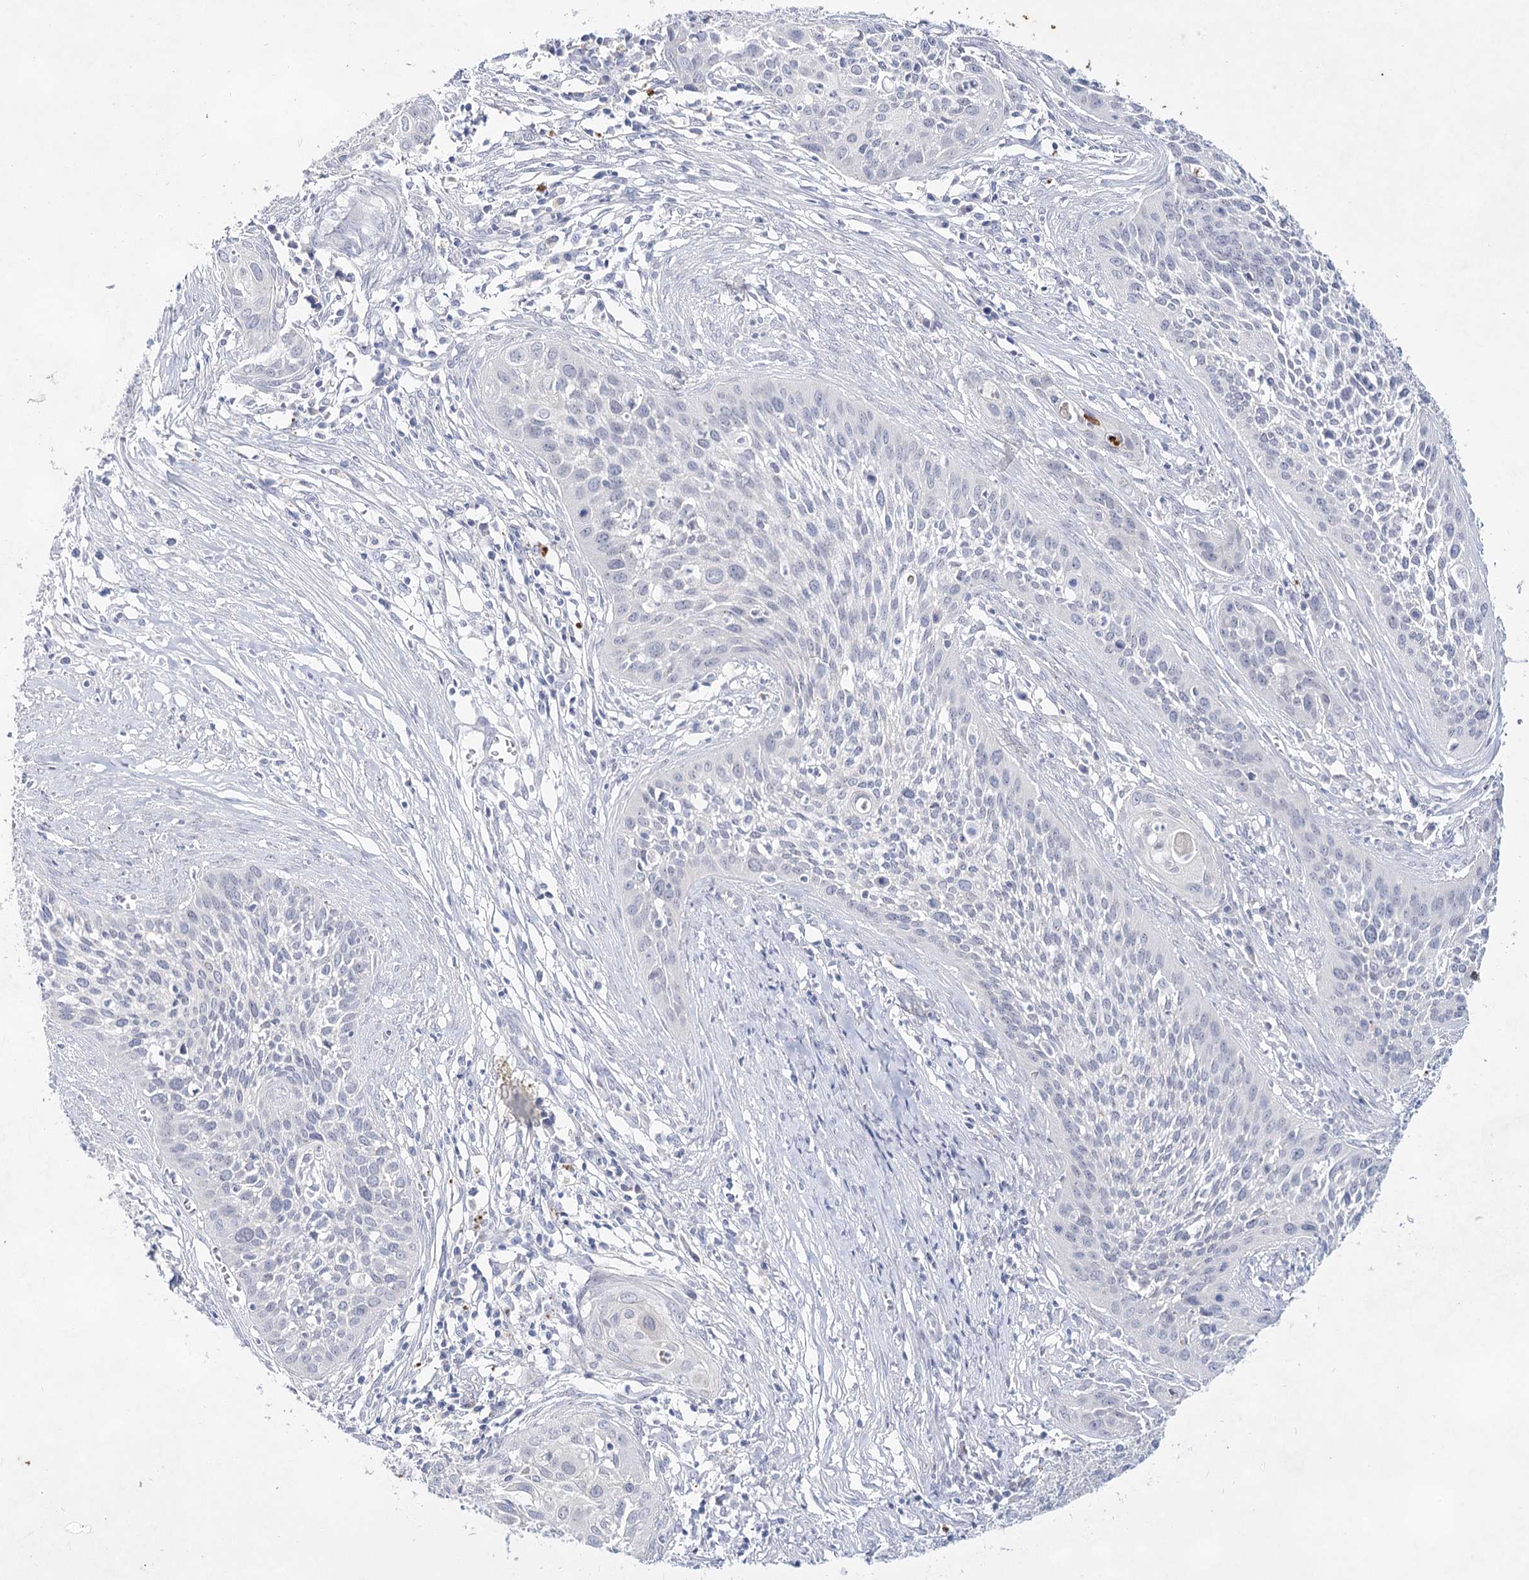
{"staining": {"intensity": "negative", "quantity": "none", "location": "none"}, "tissue": "cervical cancer", "cell_type": "Tumor cells", "image_type": "cancer", "snomed": [{"axis": "morphology", "description": "Squamous cell carcinoma, NOS"}, {"axis": "topography", "description": "Cervix"}], "caption": "IHC histopathology image of human cervical cancer stained for a protein (brown), which exhibits no expression in tumor cells. The staining was performed using DAB (3,3'-diaminobenzidine) to visualize the protein expression in brown, while the nuclei were stained in blue with hematoxylin (Magnification: 20x).", "gene": "CCDC73", "patient": {"sex": "female", "age": 34}}